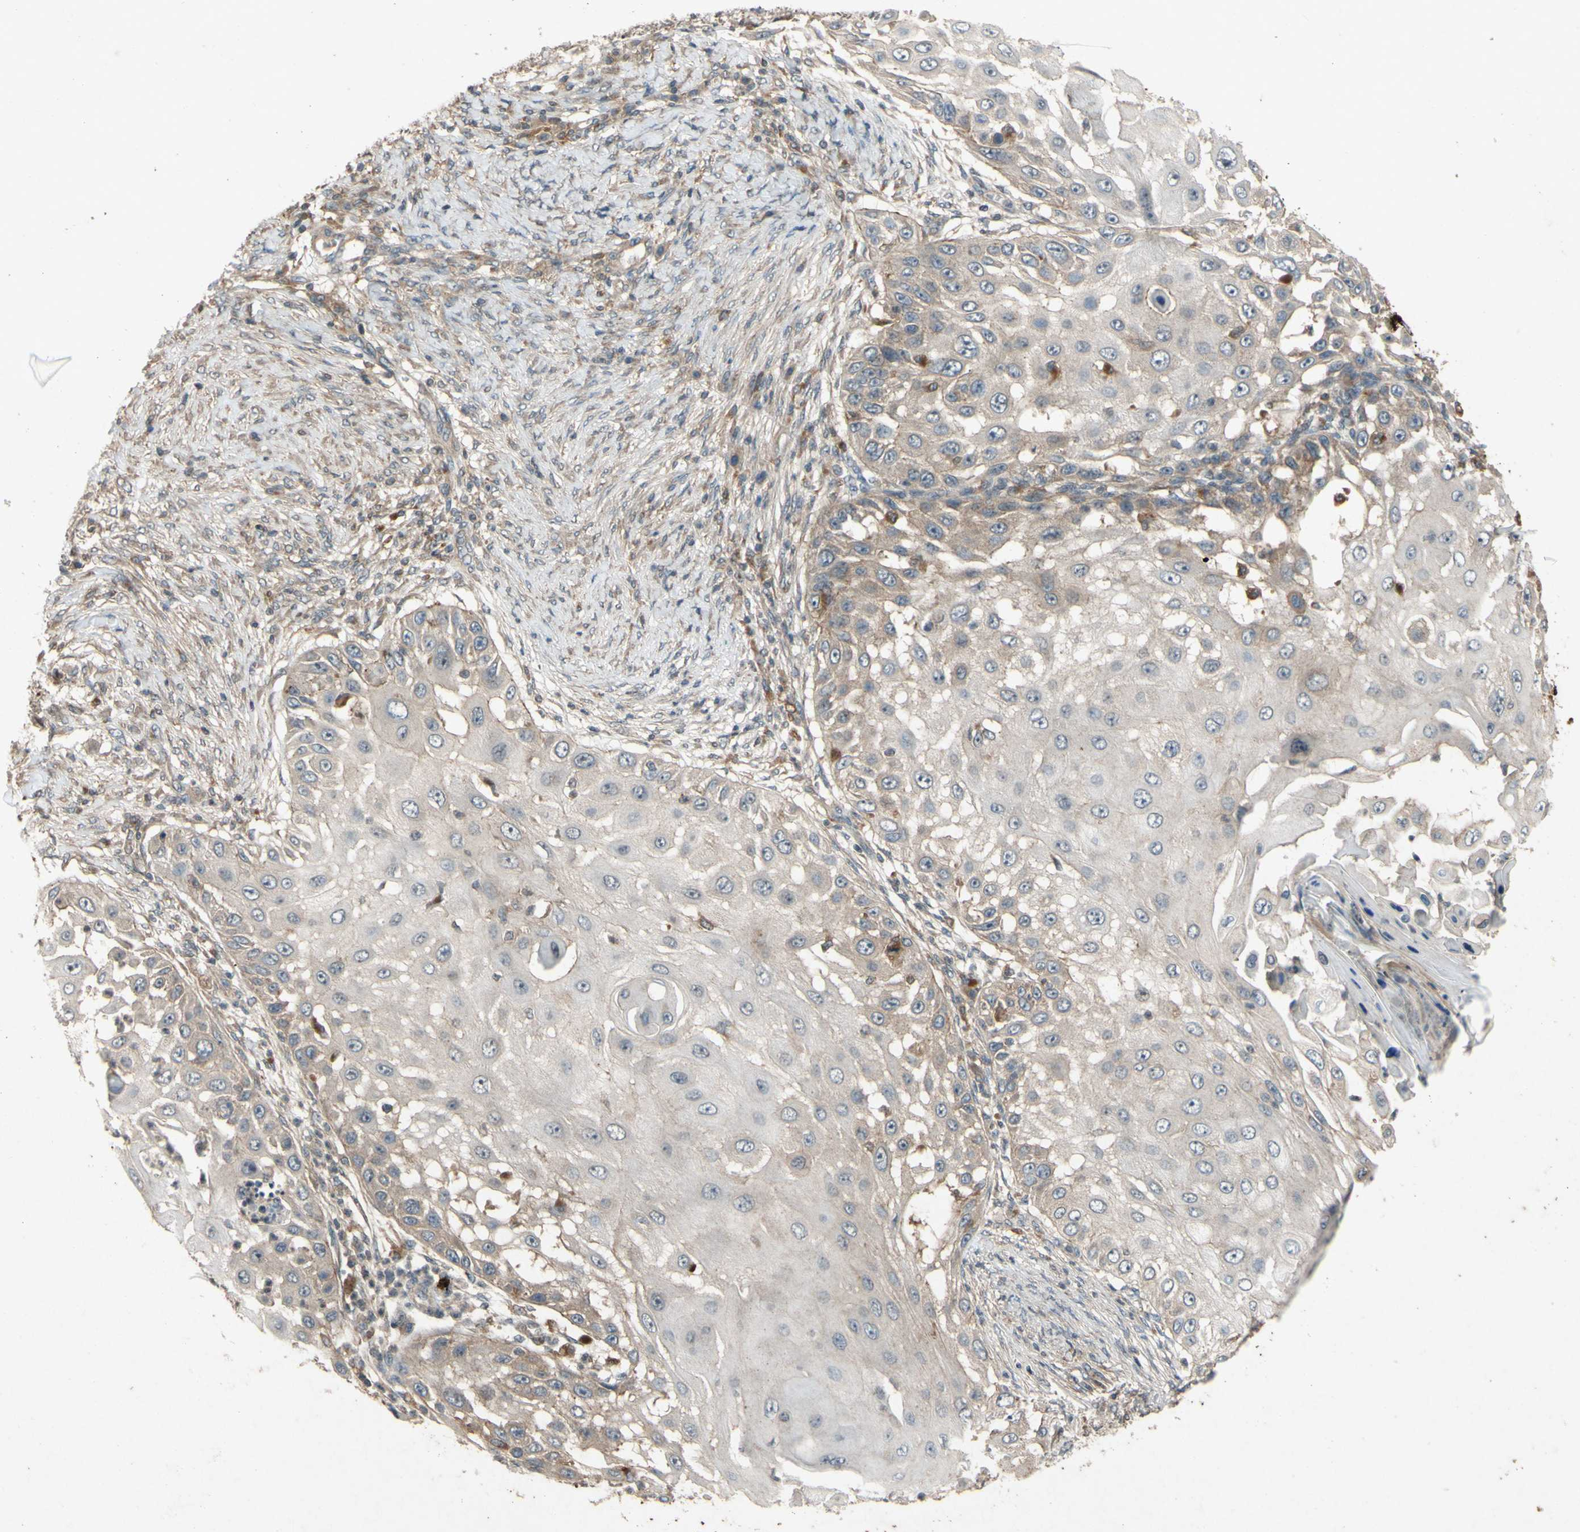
{"staining": {"intensity": "weak", "quantity": "<25%", "location": "cytoplasmic/membranous"}, "tissue": "skin cancer", "cell_type": "Tumor cells", "image_type": "cancer", "snomed": [{"axis": "morphology", "description": "Squamous cell carcinoma, NOS"}, {"axis": "topography", "description": "Skin"}], "caption": "Immunohistochemistry image of neoplastic tissue: skin cancer stained with DAB shows no significant protein staining in tumor cells. Brightfield microscopy of immunohistochemistry stained with DAB (brown) and hematoxylin (blue), captured at high magnification.", "gene": "ATP6V1F", "patient": {"sex": "female", "age": 44}}